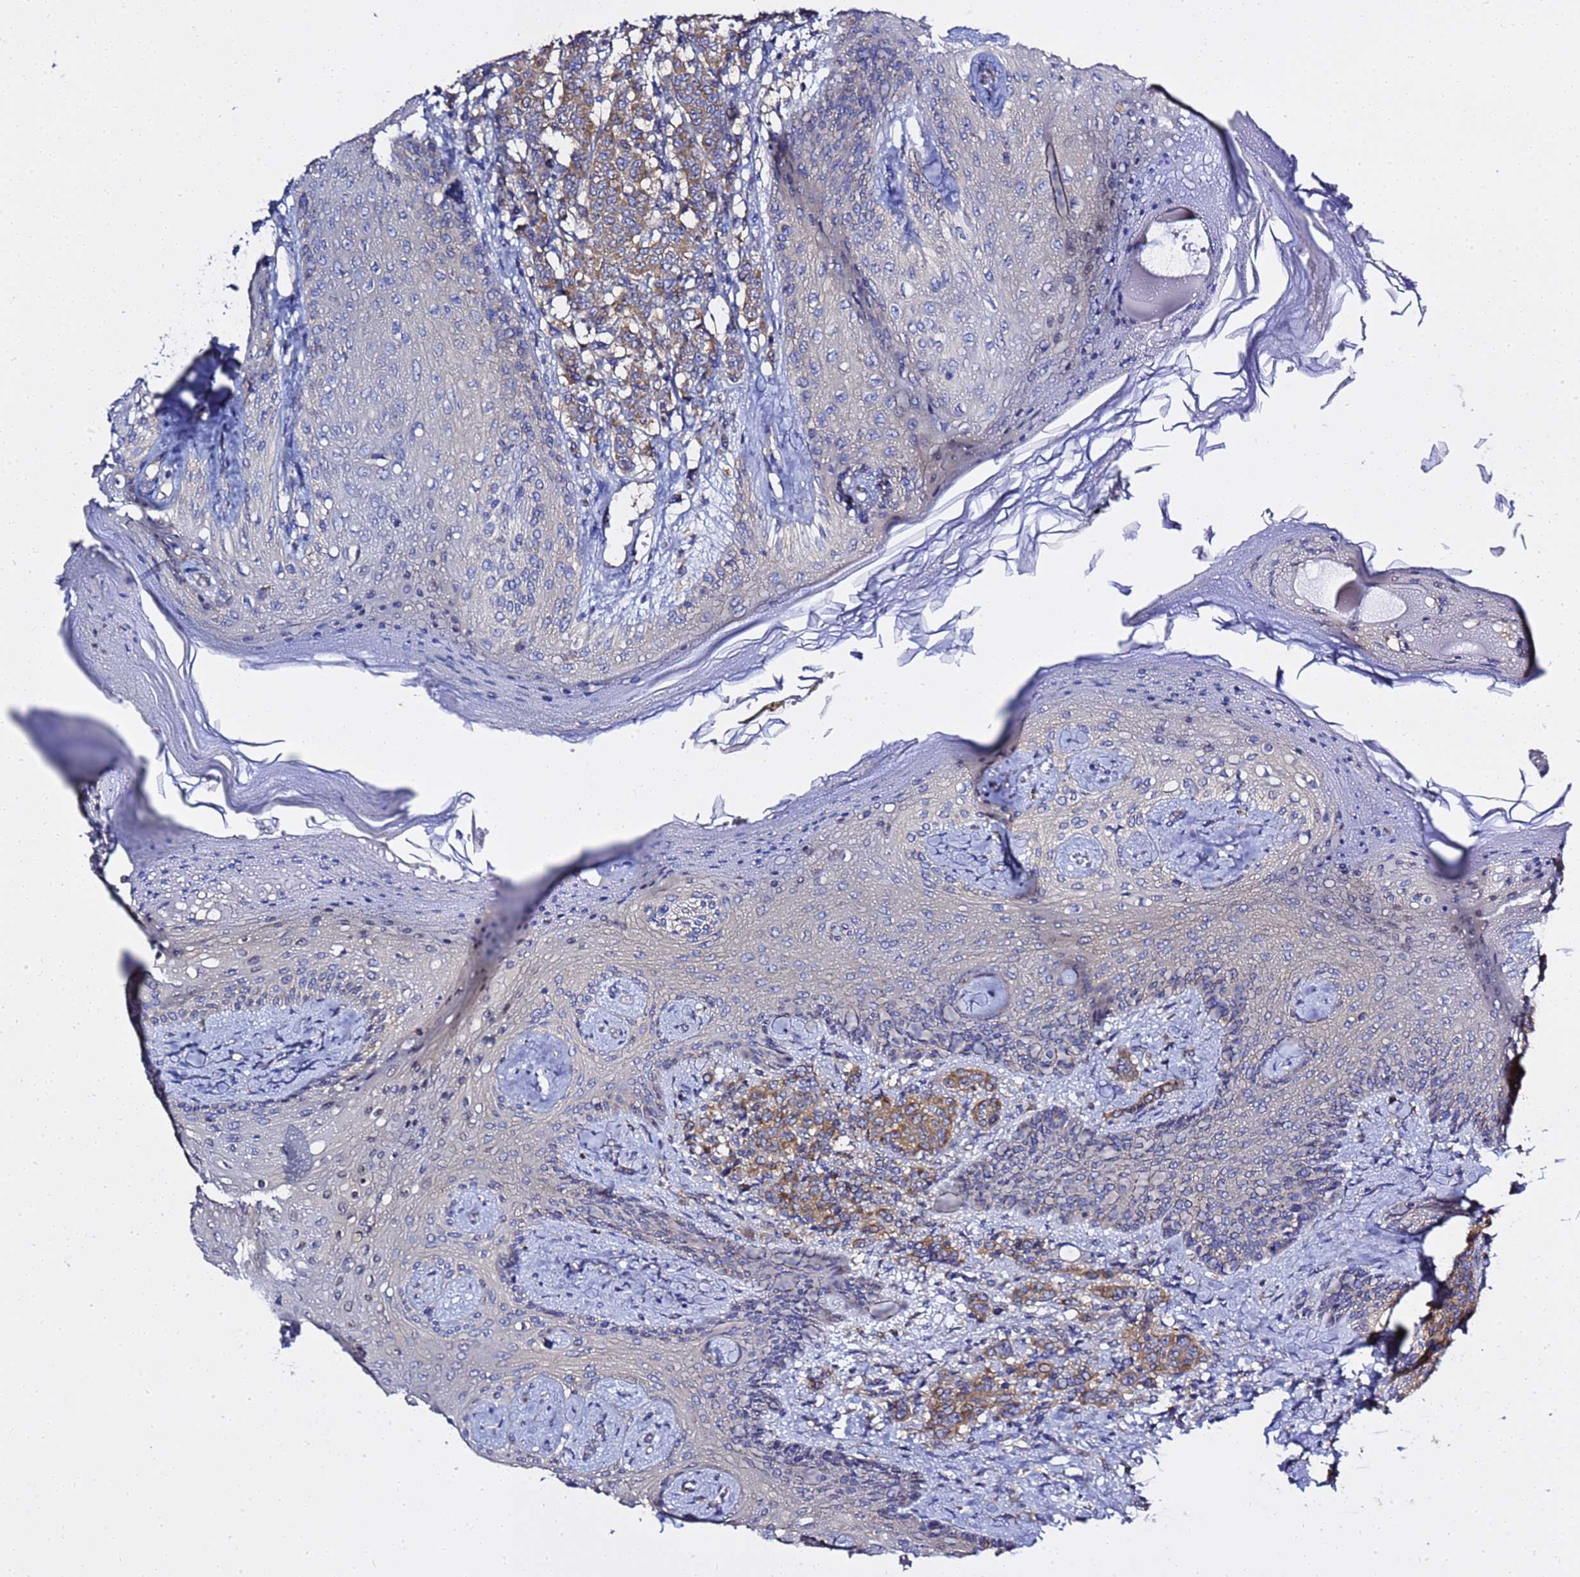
{"staining": {"intensity": "weak", "quantity": ">75%", "location": "cytoplasmic/membranous"}, "tissue": "breast cancer", "cell_type": "Tumor cells", "image_type": "cancer", "snomed": [{"axis": "morphology", "description": "Duct carcinoma"}, {"axis": "topography", "description": "Breast"}], "caption": "Breast cancer tissue reveals weak cytoplasmic/membranous positivity in about >75% of tumor cells, visualized by immunohistochemistry.", "gene": "ANAPC1", "patient": {"sex": "female", "age": 40}}